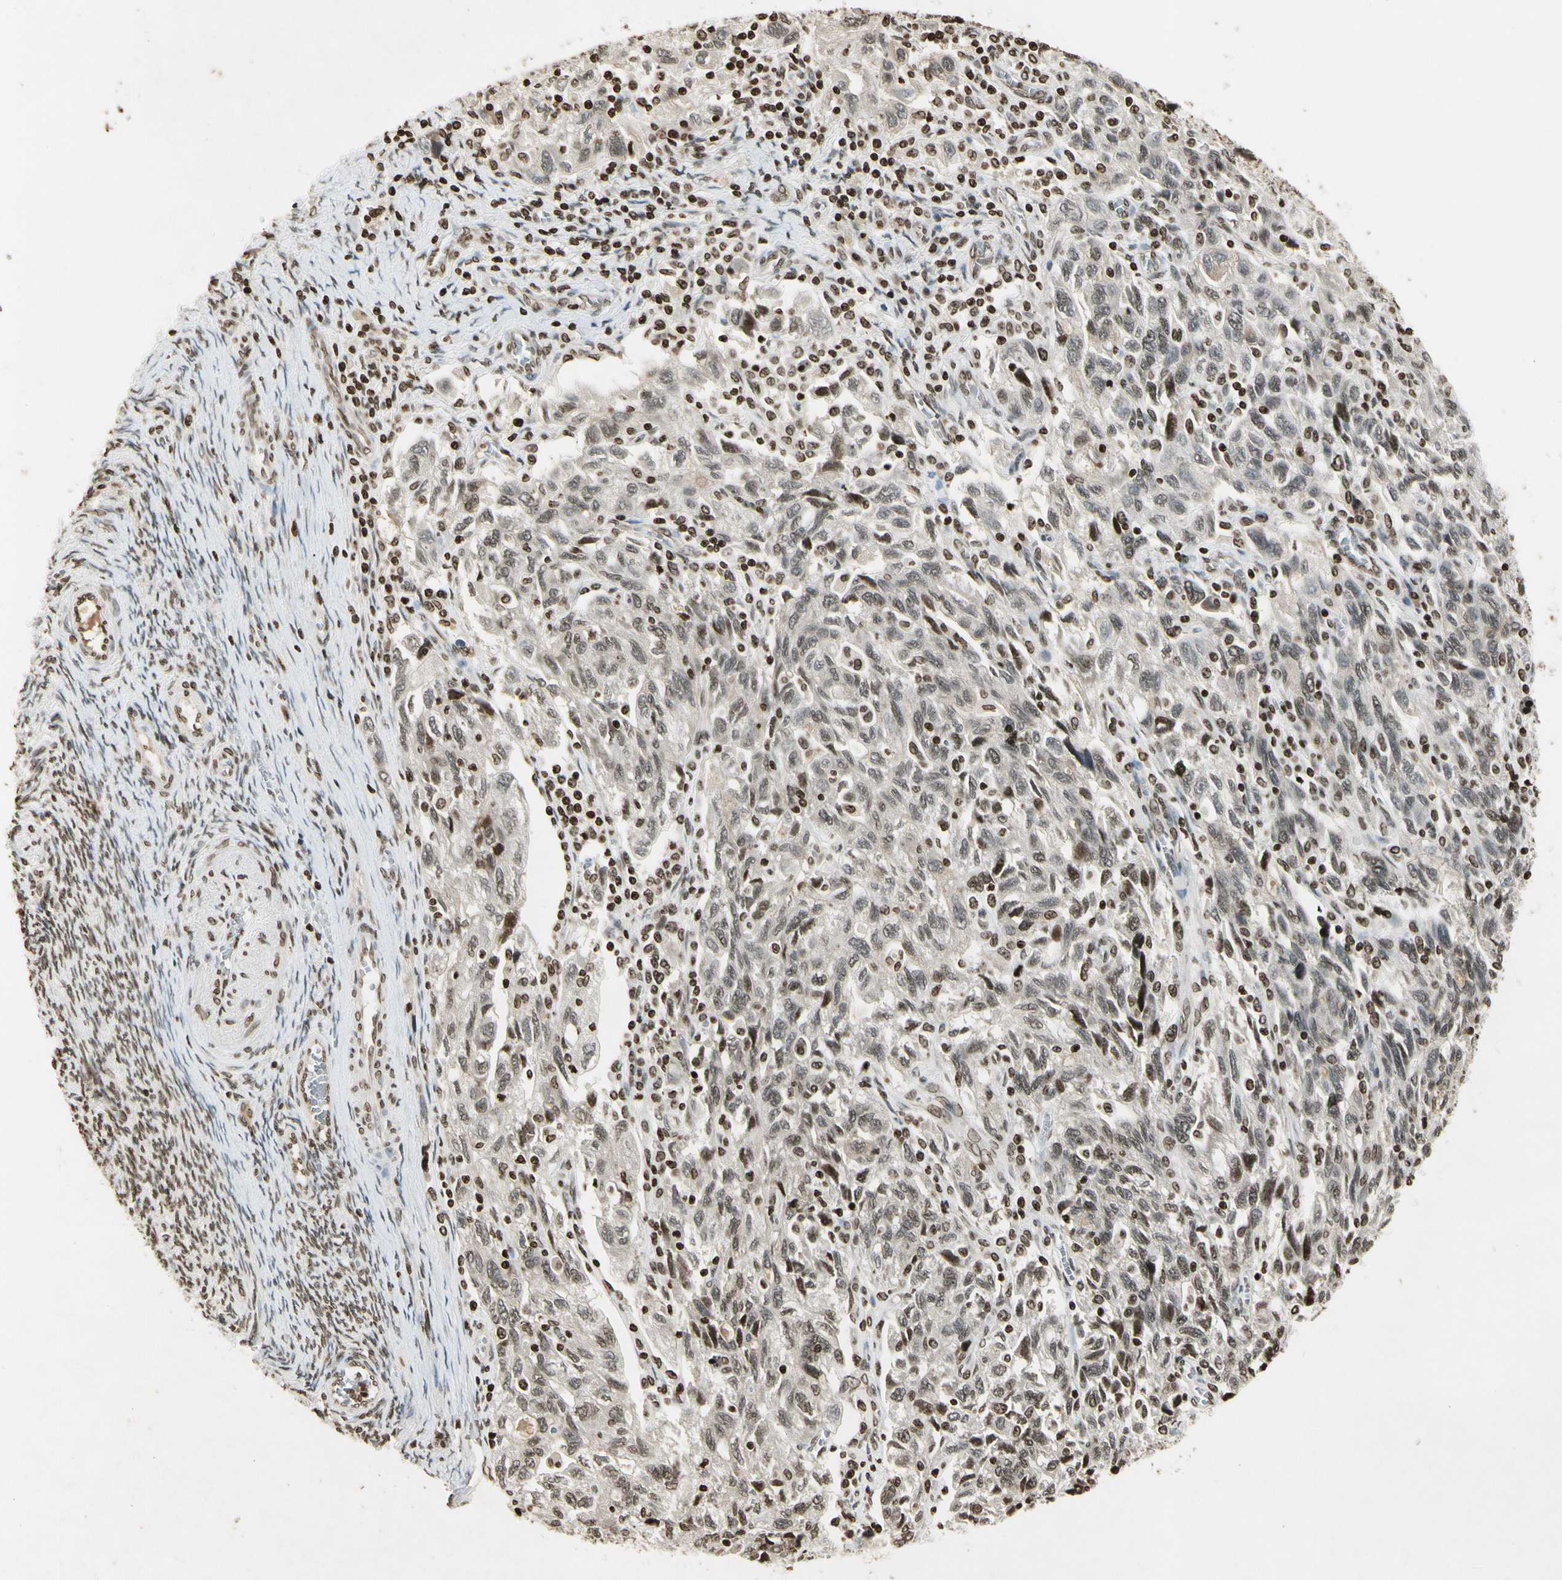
{"staining": {"intensity": "weak", "quantity": ">75%", "location": "nuclear"}, "tissue": "ovarian cancer", "cell_type": "Tumor cells", "image_type": "cancer", "snomed": [{"axis": "morphology", "description": "Carcinoma, NOS"}, {"axis": "morphology", "description": "Cystadenocarcinoma, serous, NOS"}, {"axis": "topography", "description": "Ovary"}], "caption": "This photomicrograph exhibits IHC staining of ovarian carcinoma, with low weak nuclear staining in about >75% of tumor cells.", "gene": "RORA", "patient": {"sex": "female", "age": 69}}